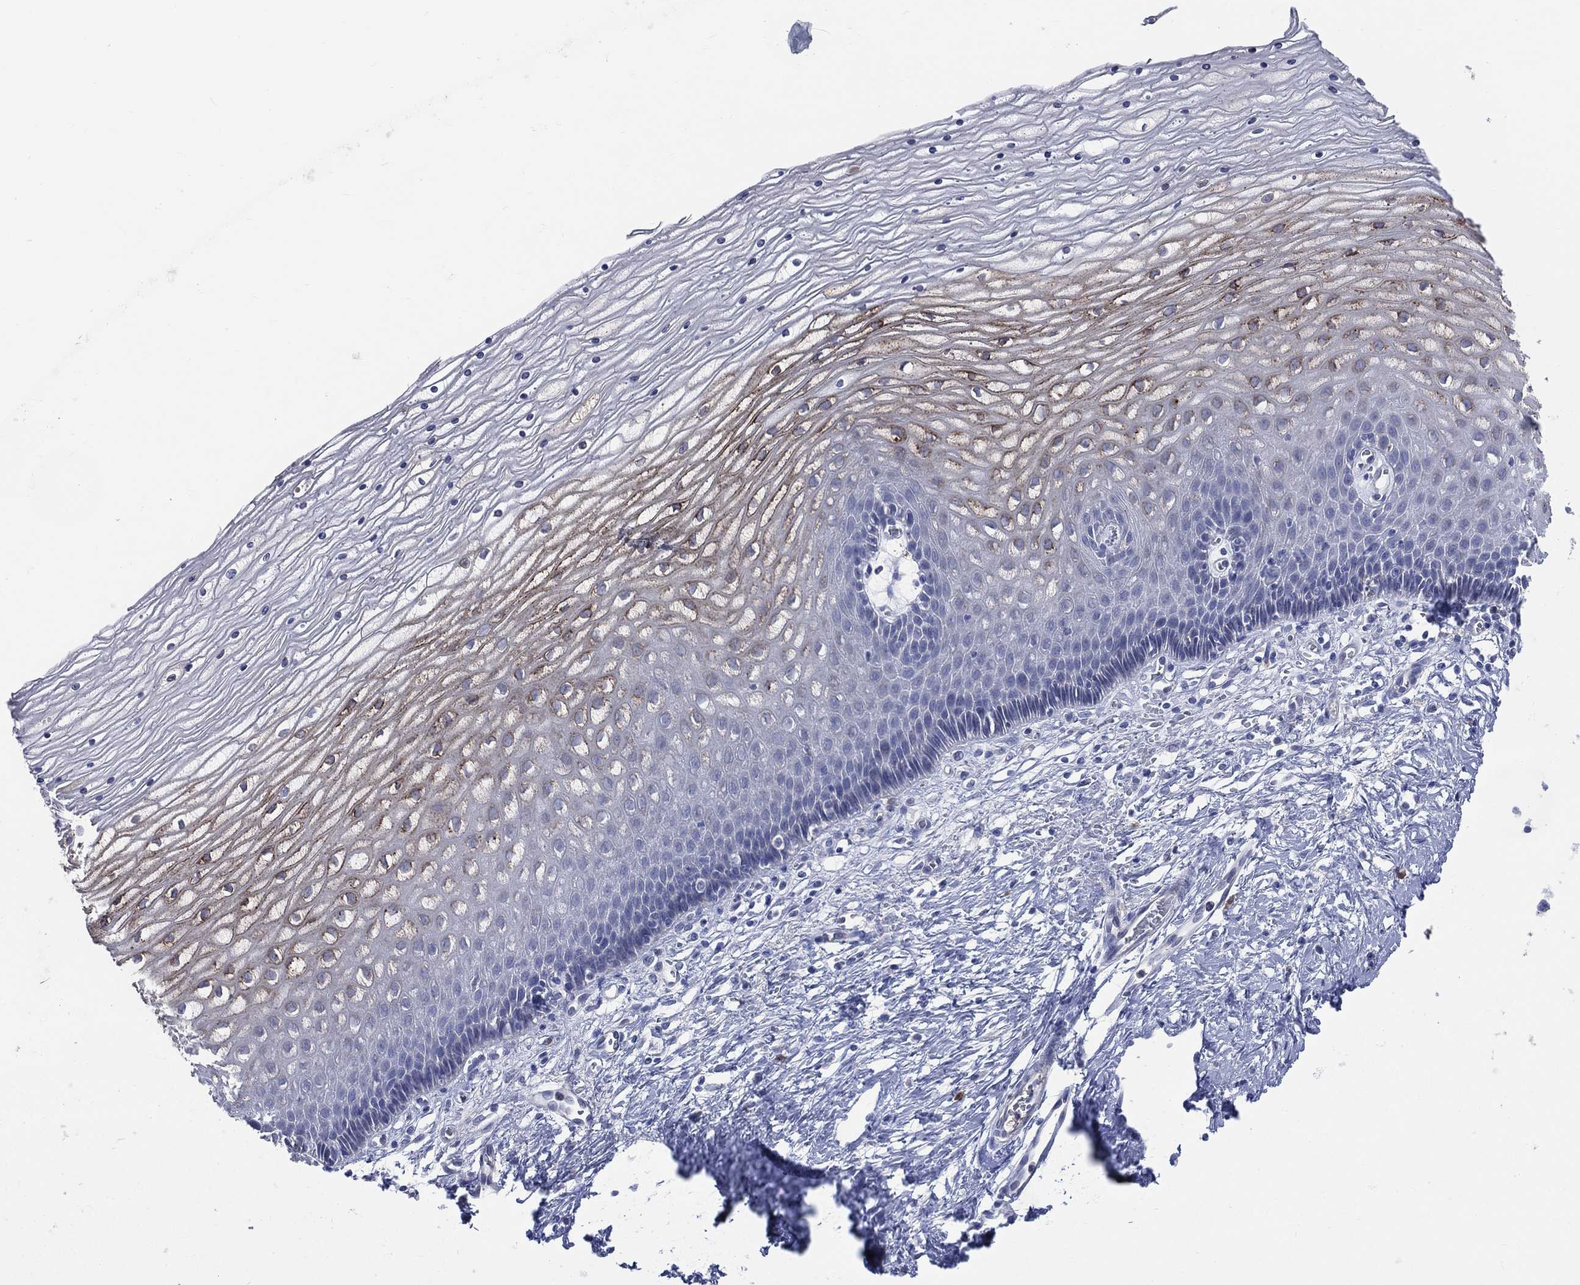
{"staining": {"intensity": "negative", "quantity": "none", "location": "none"}, "tissue": "cervix", "cell_type": "Glandular cells", "image_type": "normal", "snomed": [{"axis": "morphology", "description": "Normal tissue, NOS"}, {"axis": "topography", "description": "Cervix"}], "caption": "Immunohistochemistry (IHC) of unremarkable cervix demonstrates no positivity in glandular cells.", "gene": "AKAP3", "patient": {"sex": "female", "age": 35}}